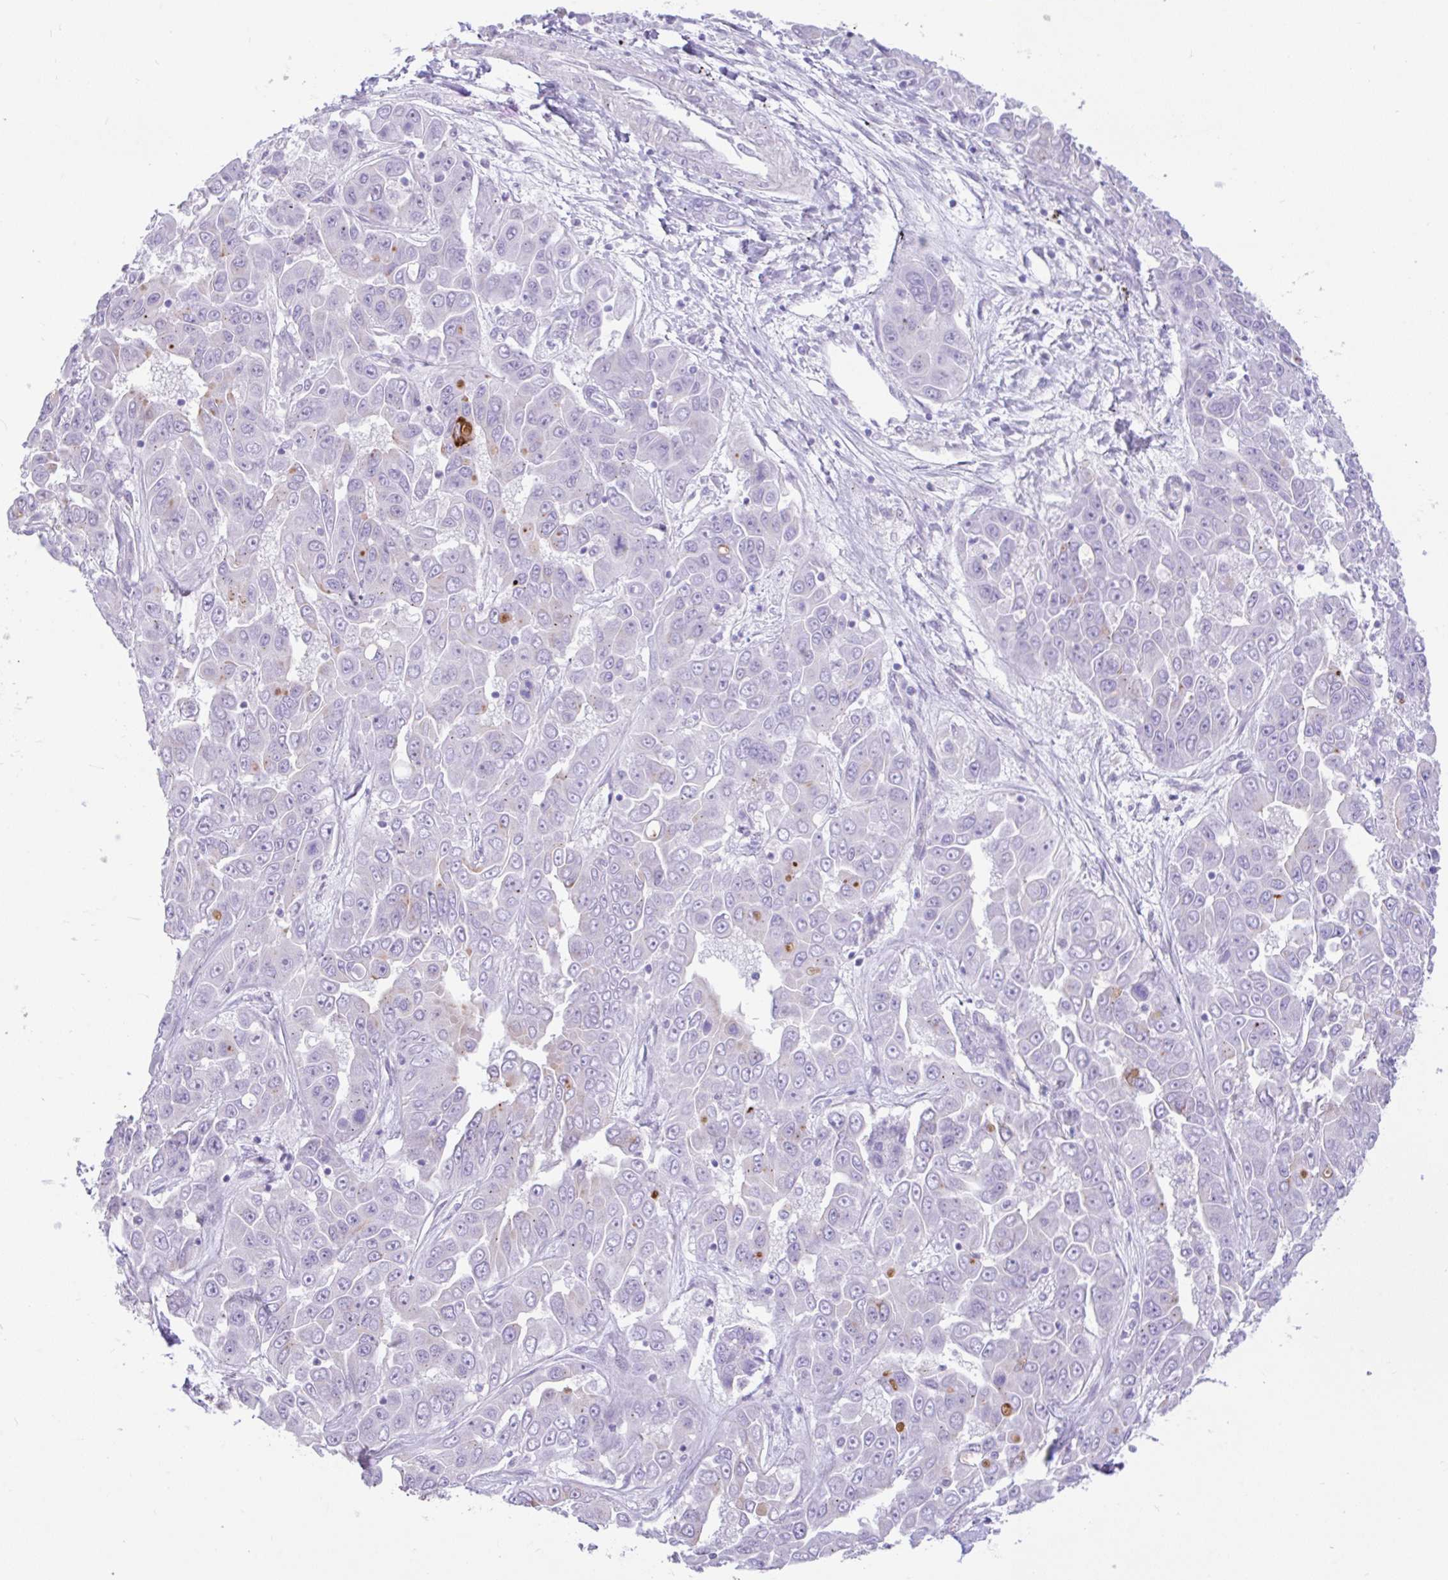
{"staining": {"intensity": "negative", "quantity": "none", "location": "none"}, "tissue": "liver cancer", "cell_type": "Tumor cells", "image_type": "cancer", "snomed": [{"axis": "morphology", "description": "Cholangiocarcinoma"}, {"axis": "topography", "description": "Liver"}], "caption": "There is no significant expression in tumor cells of liver cholangiocarcinoma.", "gene": "REEP1", "patient": {"sex": "female", "age": 52}}